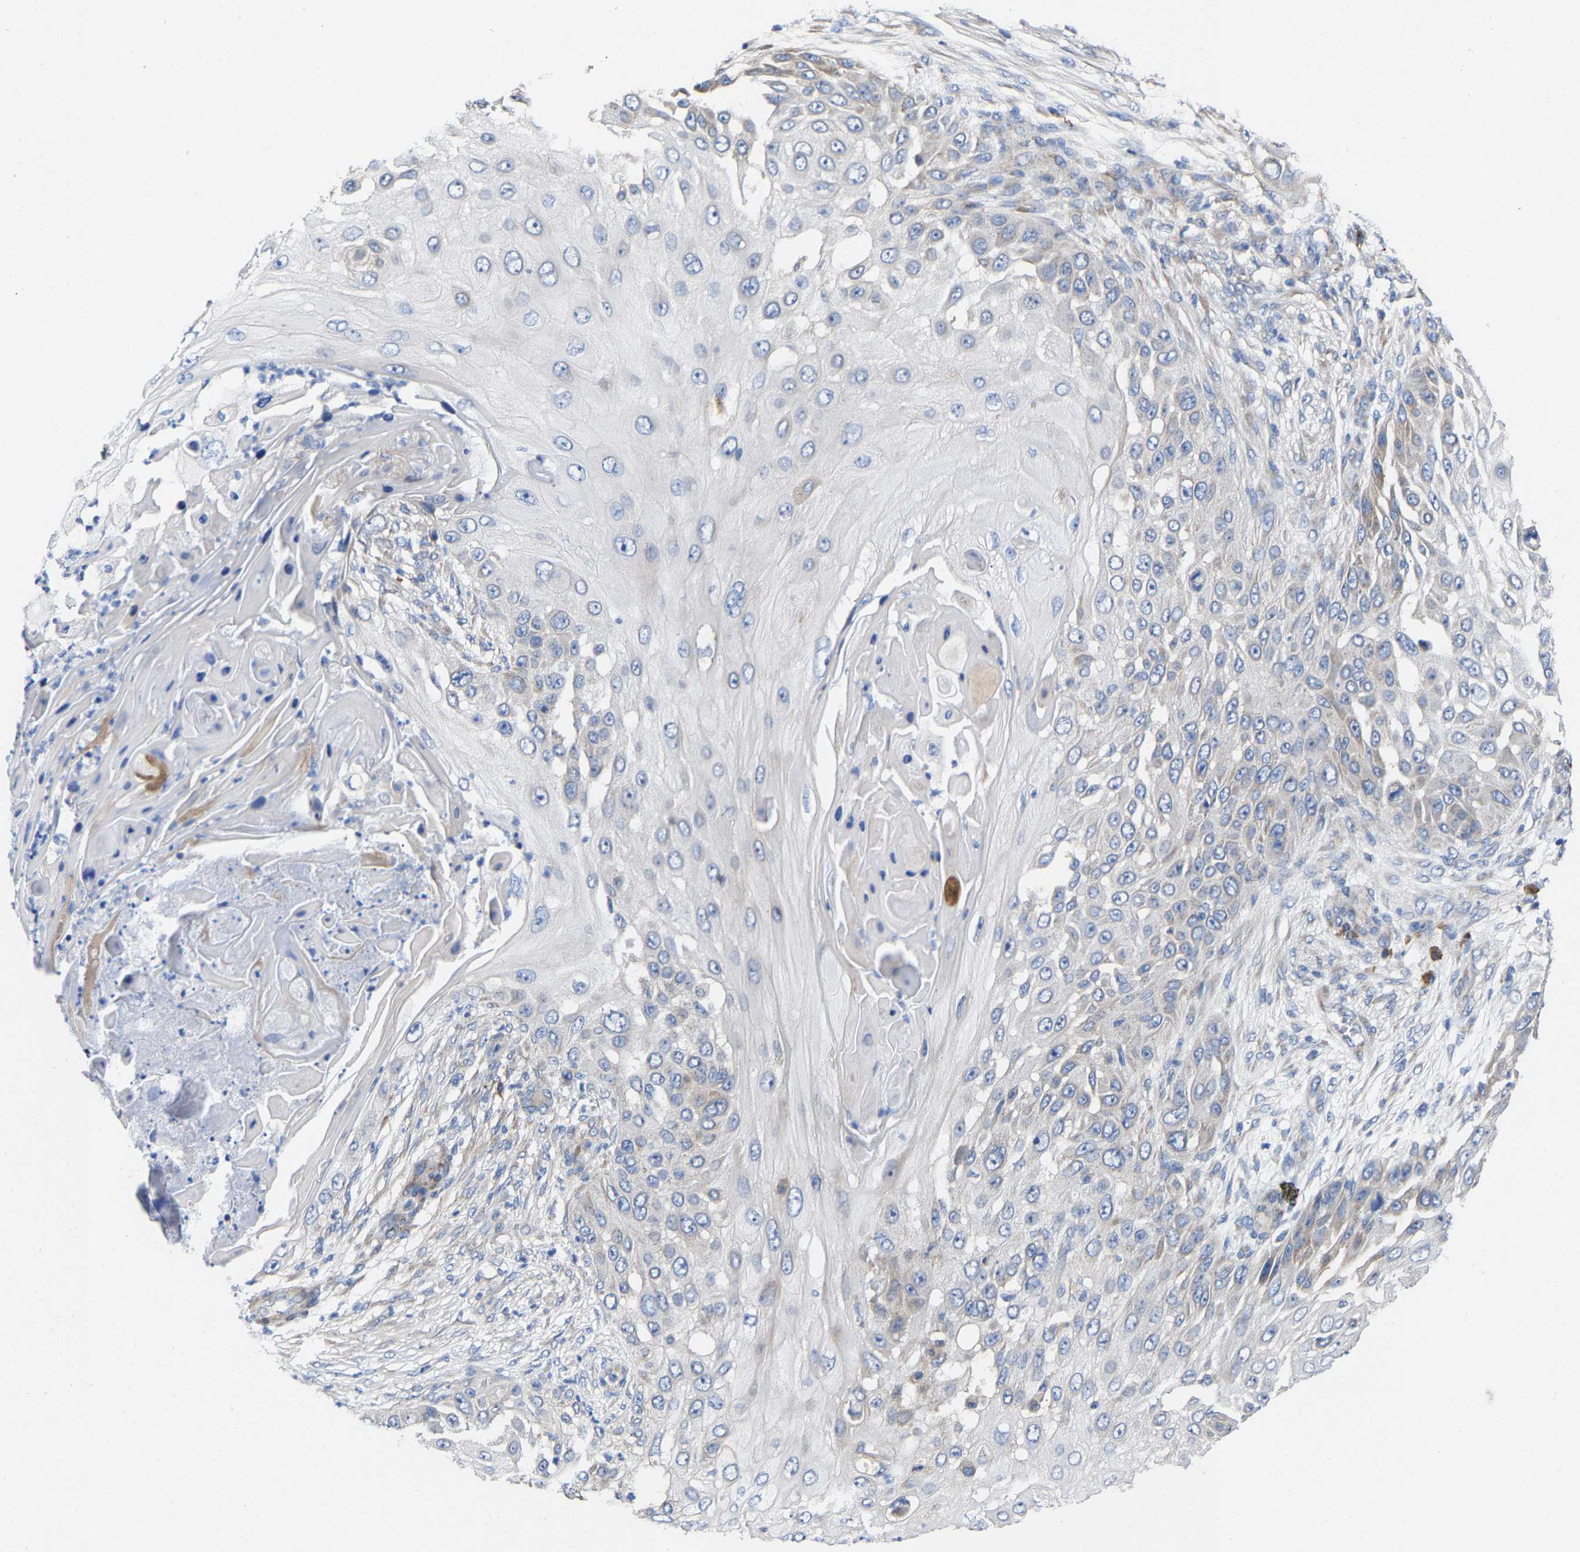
{"staining": {"intensity": "negative", "quantity": "none", "location": "none"}, "tissue": "skin cancer", "cell_type": "Tumor cells", "image_type": "cancer", "snomed": [{"axis": "morphology", "description": "Squamous cell carcinoma, NOS"}, {"axis": "topography", "description": "Skin"}], "caption": "The immunohistochemistry (IHC) image has no significant expression in tumor cells of squamous cell carcinoma (skin) tissue. The staining was performed using DAB (3,3'-diaminobenzidine) to visualize the protein expression in brown, while the nuclei were stained in blue with hematoxylin (Magnification: 20x).", "gene": "PPP1R15A", "patient": {"sex": "female", "age": 44}}